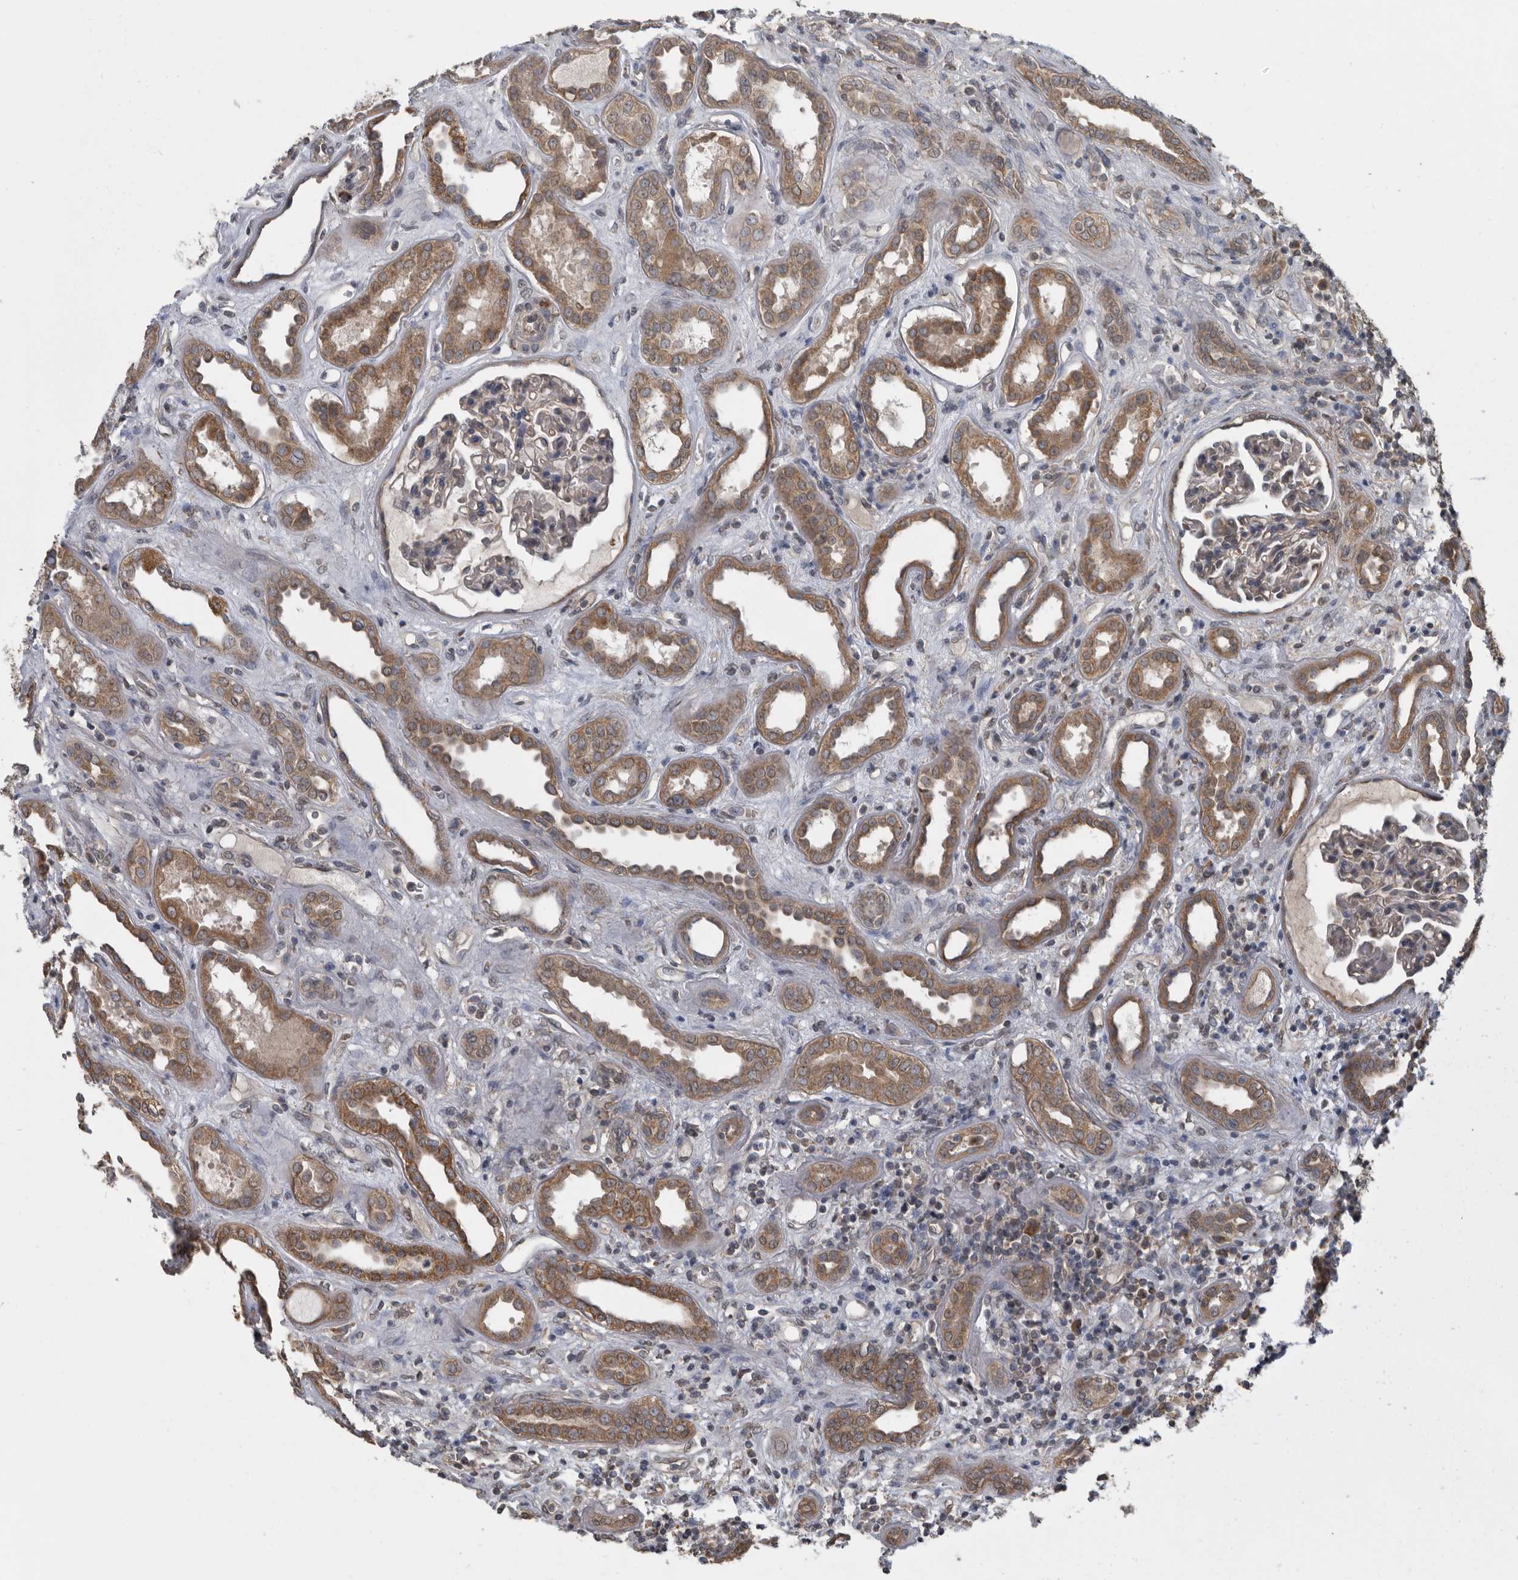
{"staining": {"intensity": "negative", "quantity": "none", "location": "none"}, "tissue": "kidney", "cell_type": "Cells in glomeruli", "image_type": "normal", "snomed": [{"axis": "morphology", "description": "Normal tissue, NOS"}, {"axis": "topography", "description": "Kidney"}], "caption": "DAB (3,3'-diaminobenzidine) immunohistochemical staining of benign kidney reveals no significant expression in cells in glomeruli. The staining was performed using DAB (3,3'-diaminobenzidine) to visualize the protein expression in brown, while the nuclei were stained in blue with hematoxylin (Magnification: 20x).", "gene": "AFAP1", "patient": {"sex": "male", "age": 59}}